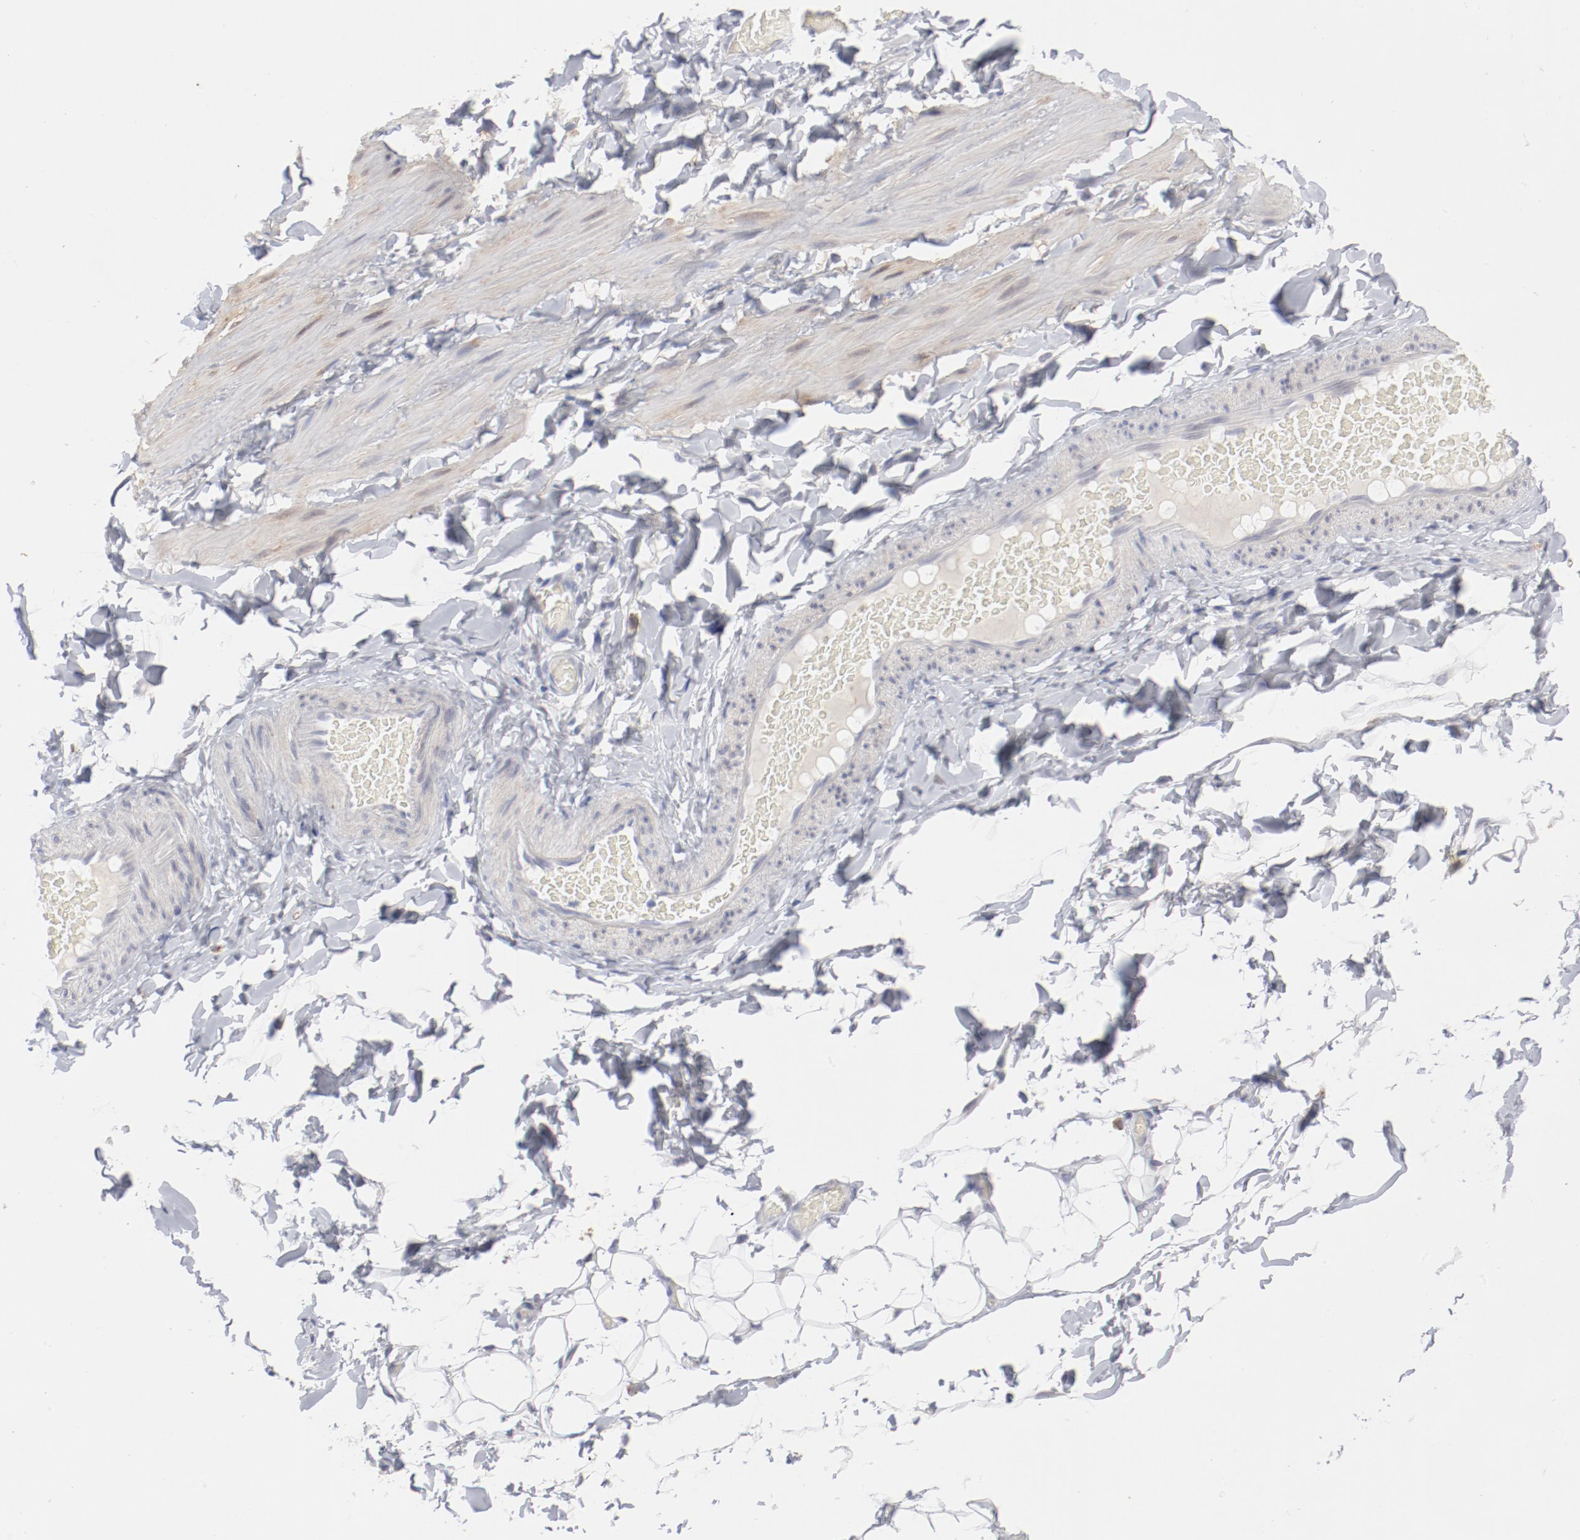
{"staining": {"intensity": "negative", "quantity": "none", "location": "none"}, "tissue": "adipose tissue", "cell_type": "Adipocytes", "image_type": "normal", "snomed": [{"axis": "morphology", "description": "Normal tissue, NOS"}, {"axis": "topography", "description": "Soft tissue"}], "caption": "IHC image of unremarkable adipose tissue: human adipose tissue stained with DAB shows no significant protein staining in adipocytes. The staining is performed using DAB (3,3'-diaminobenzidine) brown chromogen with nuclei counter-stained in using hematoxylin.", "gene": "SH3BGR", "patient": {"sex": "male", "age": 26}}